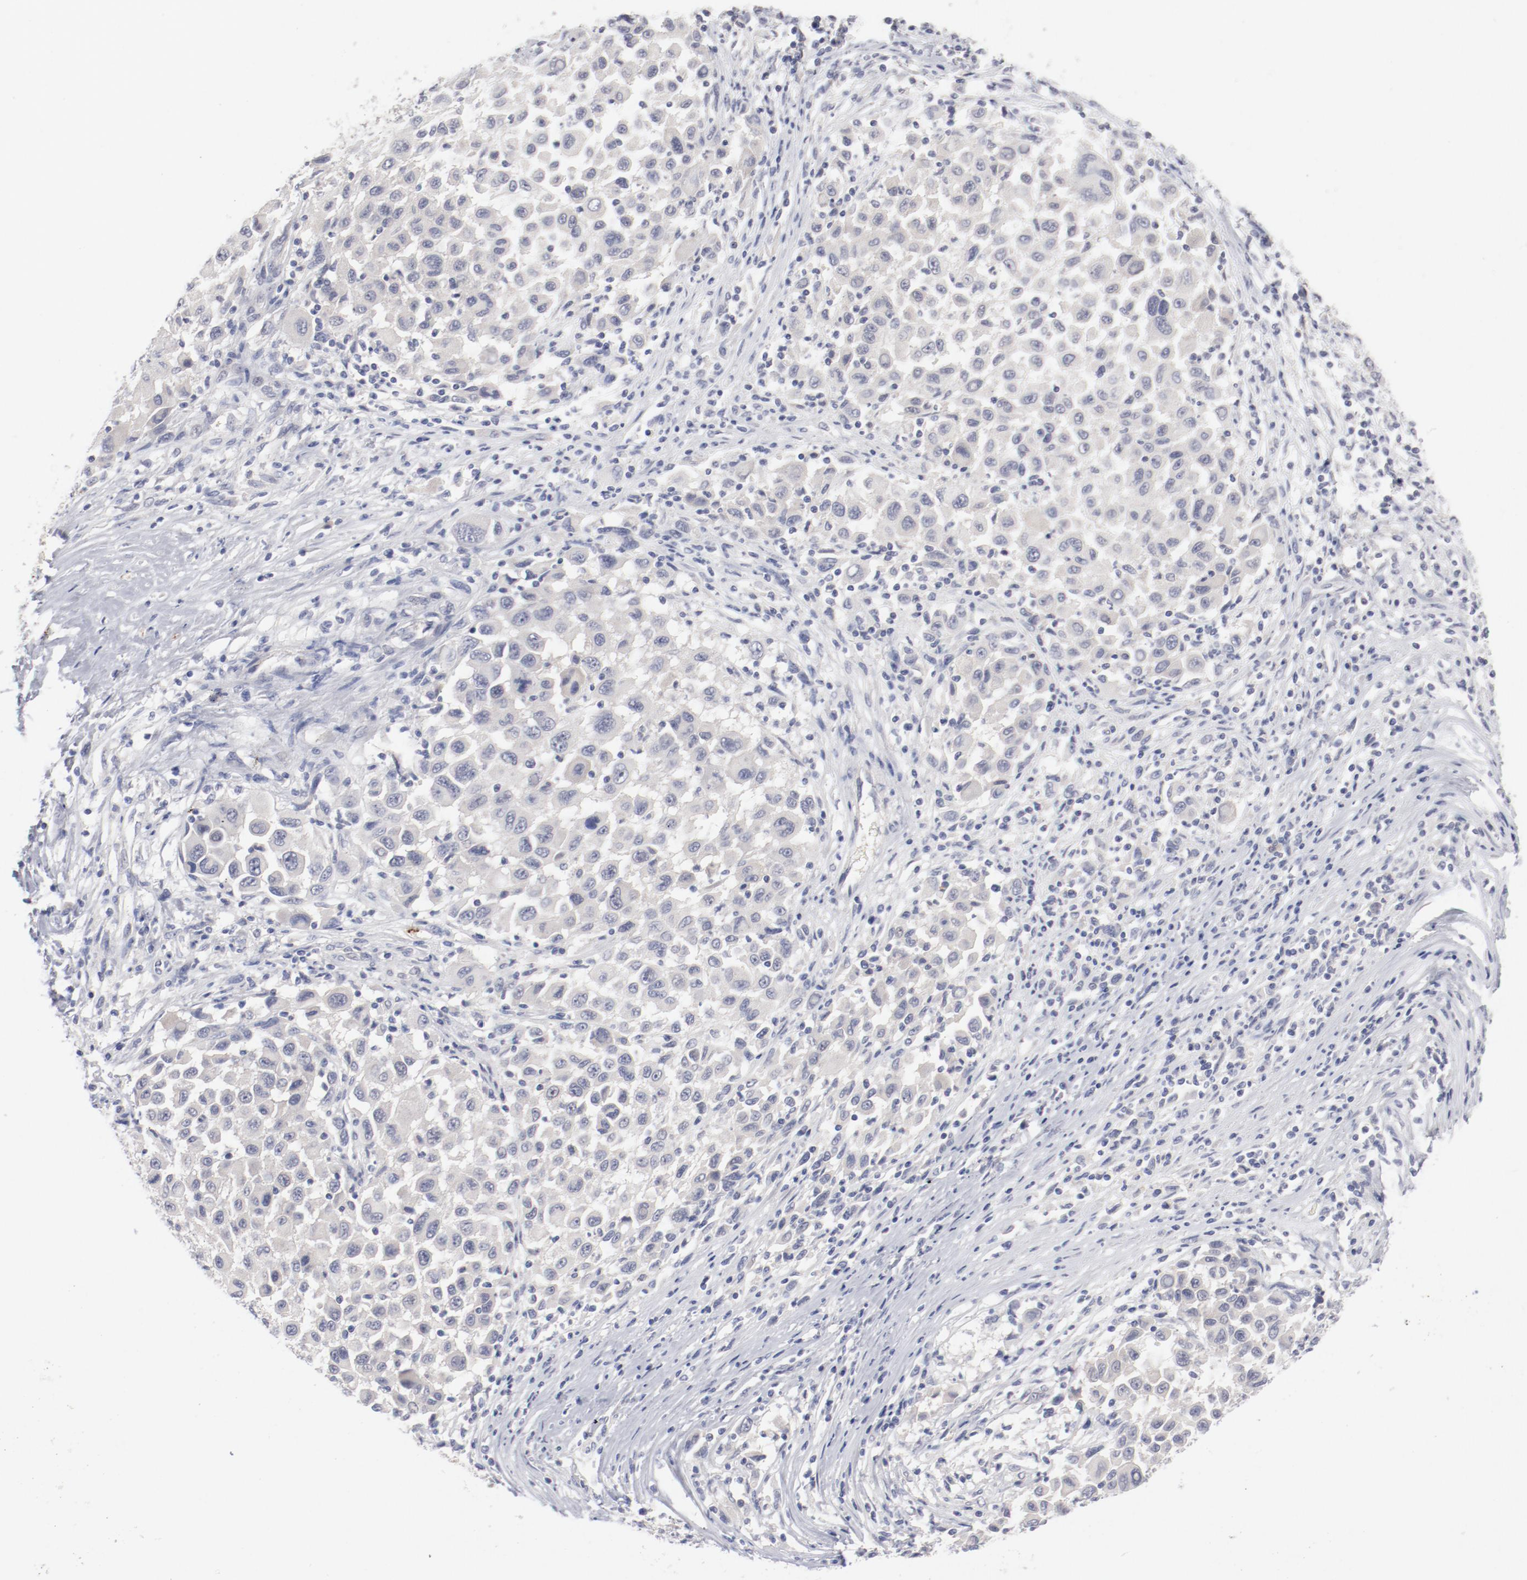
{"staining": {"intensity": "weak", "quantity": "25%-75%", "location": "cytoplasmic/membranous"}, "tissue": "melanoma", "cell_type": "Tumor cells", "image_type": "cancer", "snomed": [{"axis": "morphology", "description": "Malignant melanoma, Metastatic site"}, {"axis": "topography", "description": "Lymph node"}], "caption": "Approximately 25%-75% of tumor cells in malignant melanoma (metastatic site) display weak cytoplasmic/membranous protein positivity as visualized by brown immunohistochemical staining.", "gene": "SH3BGR", "patient": {"sex": "male", "age": 61}}